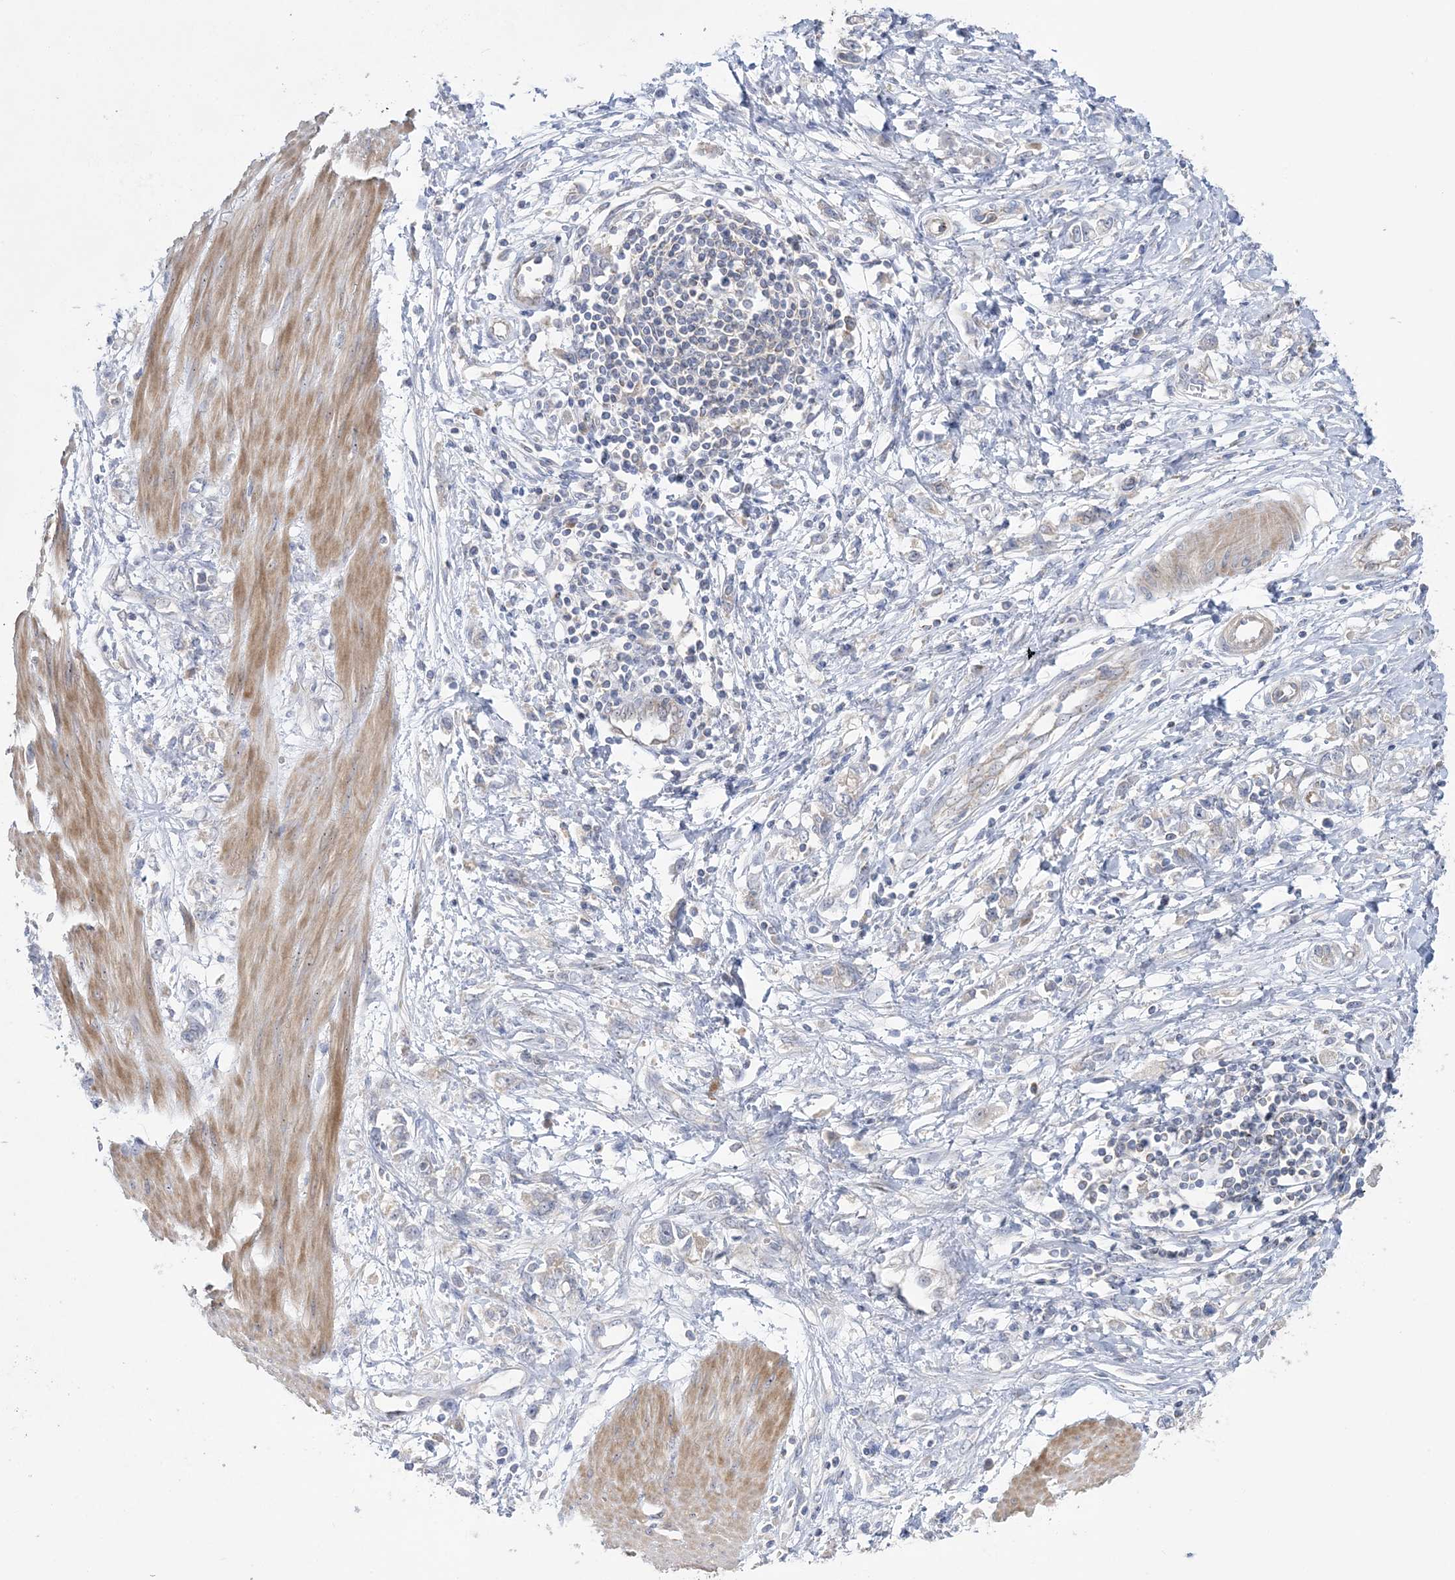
{"staining": {"intensity": "negative", "quantity": "none", "location": "none"}, "tissue": "stomach cancer", "cell_type": "Tumor cells", "image_type": "cancer", "snomed": [{"axis": "morphology", "description": "Adenocarcinoma, NOS"}, {"axis": "topography", "description": "Stomach"}], "caption": "There is no significant expression in tumor cells of stomach adenocarcinoma.", "gene": "MMADHC", "patient": {"sex": "female", "age": 76}}